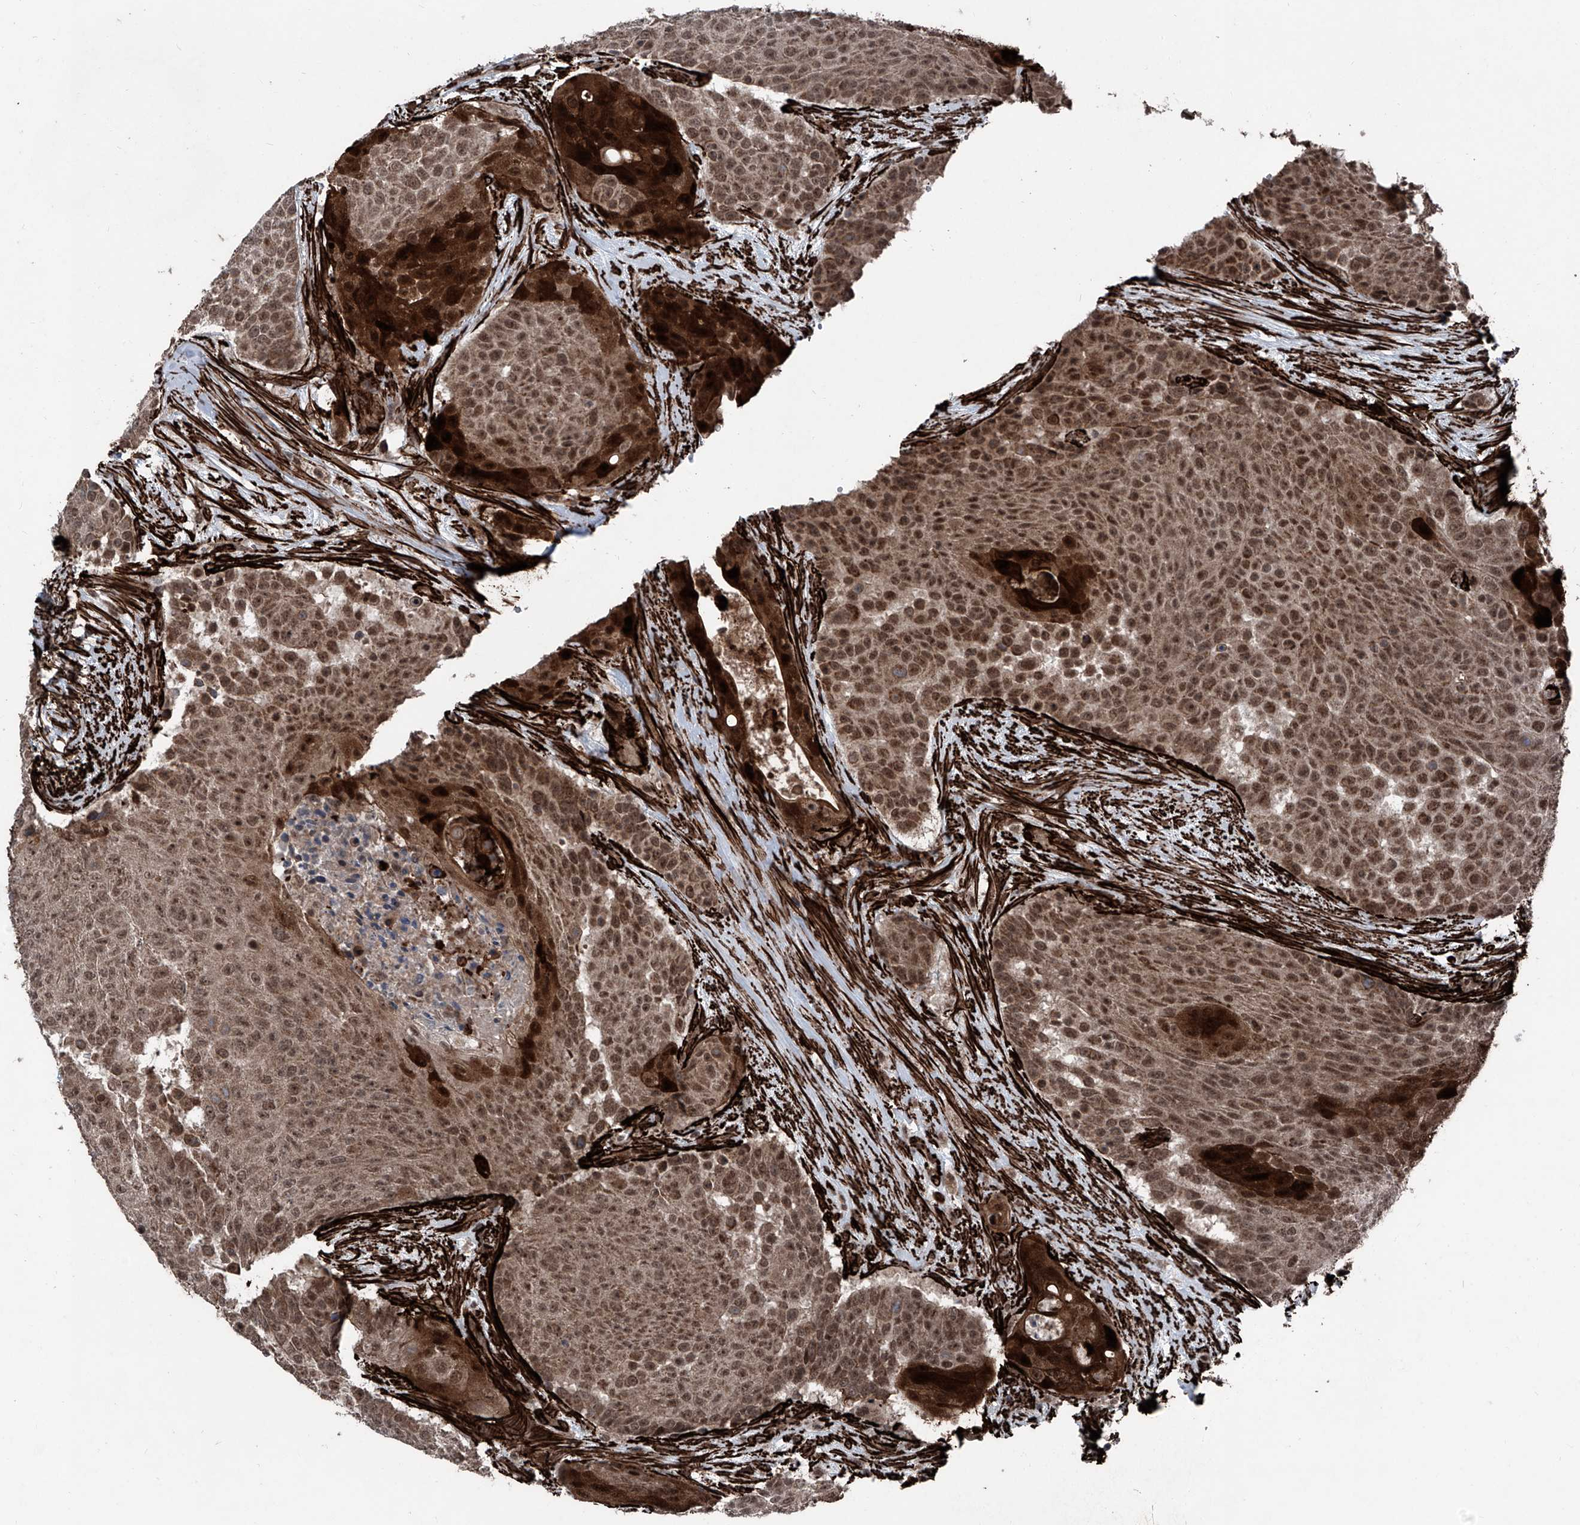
{"staining": {"intensity": "moderate", "quantity": ">75%", "location": "cytoplasmic/membranous,nuclear"}, "tissue": "urothelial cancer", "cell_type": "Tumor cells", "image_type": "cancer", "snomed": [{"axis": "morphology", "description": "Urothelial carcinoma, High grade"}, {"axis": "topography", "description": "Urinary bladder"}], "caption": "Urothelial carcinoma (high-grade) stained with IHC demonstrates moderate cytoplasmic/membranous and nuclear expression in approximately >75% of tumor cells.", "gene": "COA7", "patient": {"sex": "female", "age": 63}}